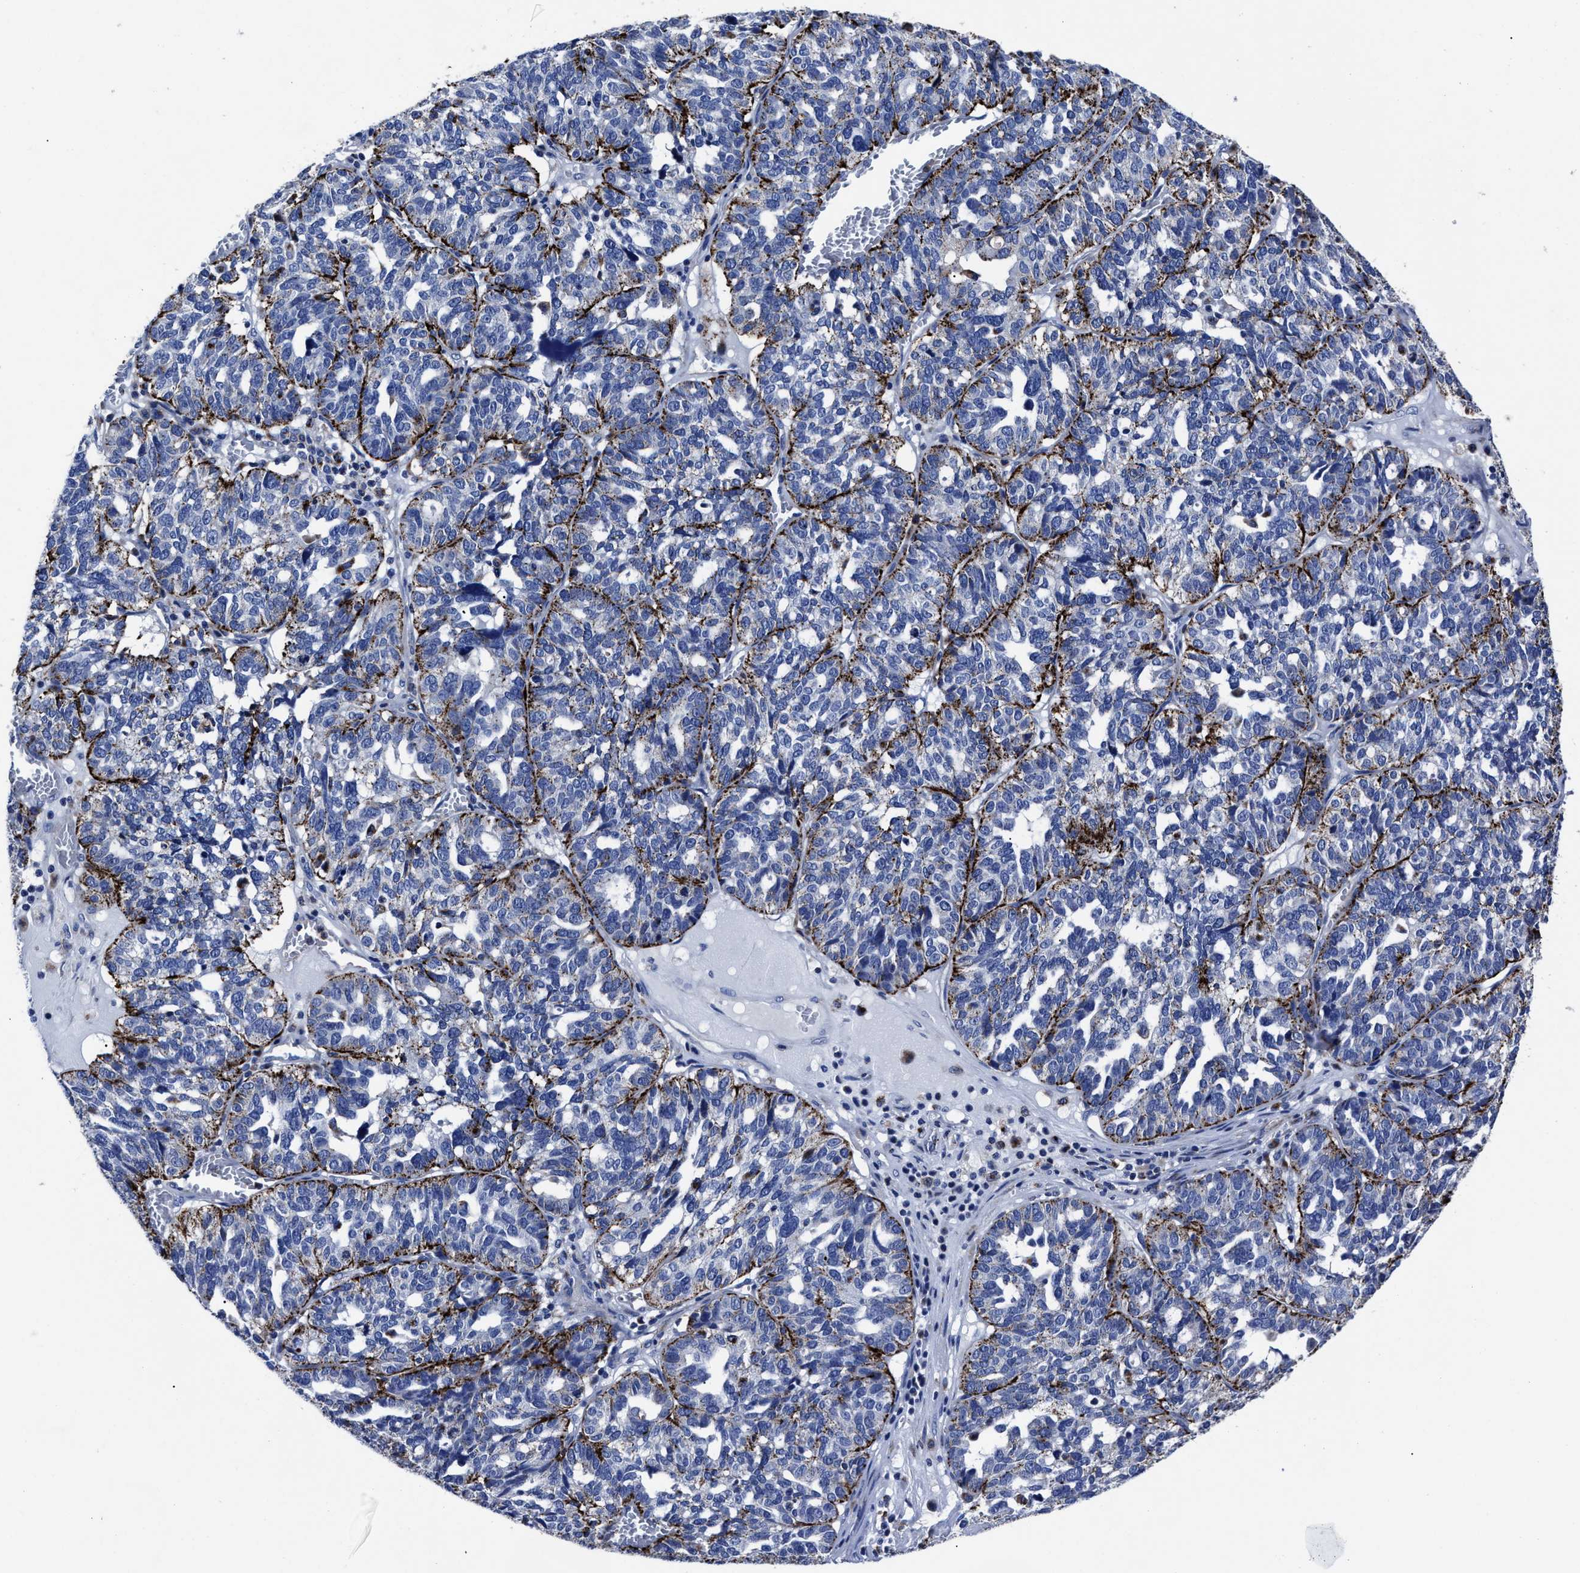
{"staining": {"intensity": "strong", "quantity": "25%-75%", "location": "cytoplasmic/membranous"}, "tissue": "ovarian cancer", "cell_type": "Tumor cells", "image_type": "cancer", "snomed": [{"axis": "morphology", "description": "Cystadenocarcinoma, serous, NOS"}, {"axis": "topography", "description": "Ovary"}], "caption": "Strong cytoplasmic/membranous positivity for a protein is present in about 25%-75% of tumor cells of ovarian serous cystadenocarcinoma using immunohistochemistry (IHC).", "gene": "LAMTOR4", "patient": {"sex": "female", "age": 59}}